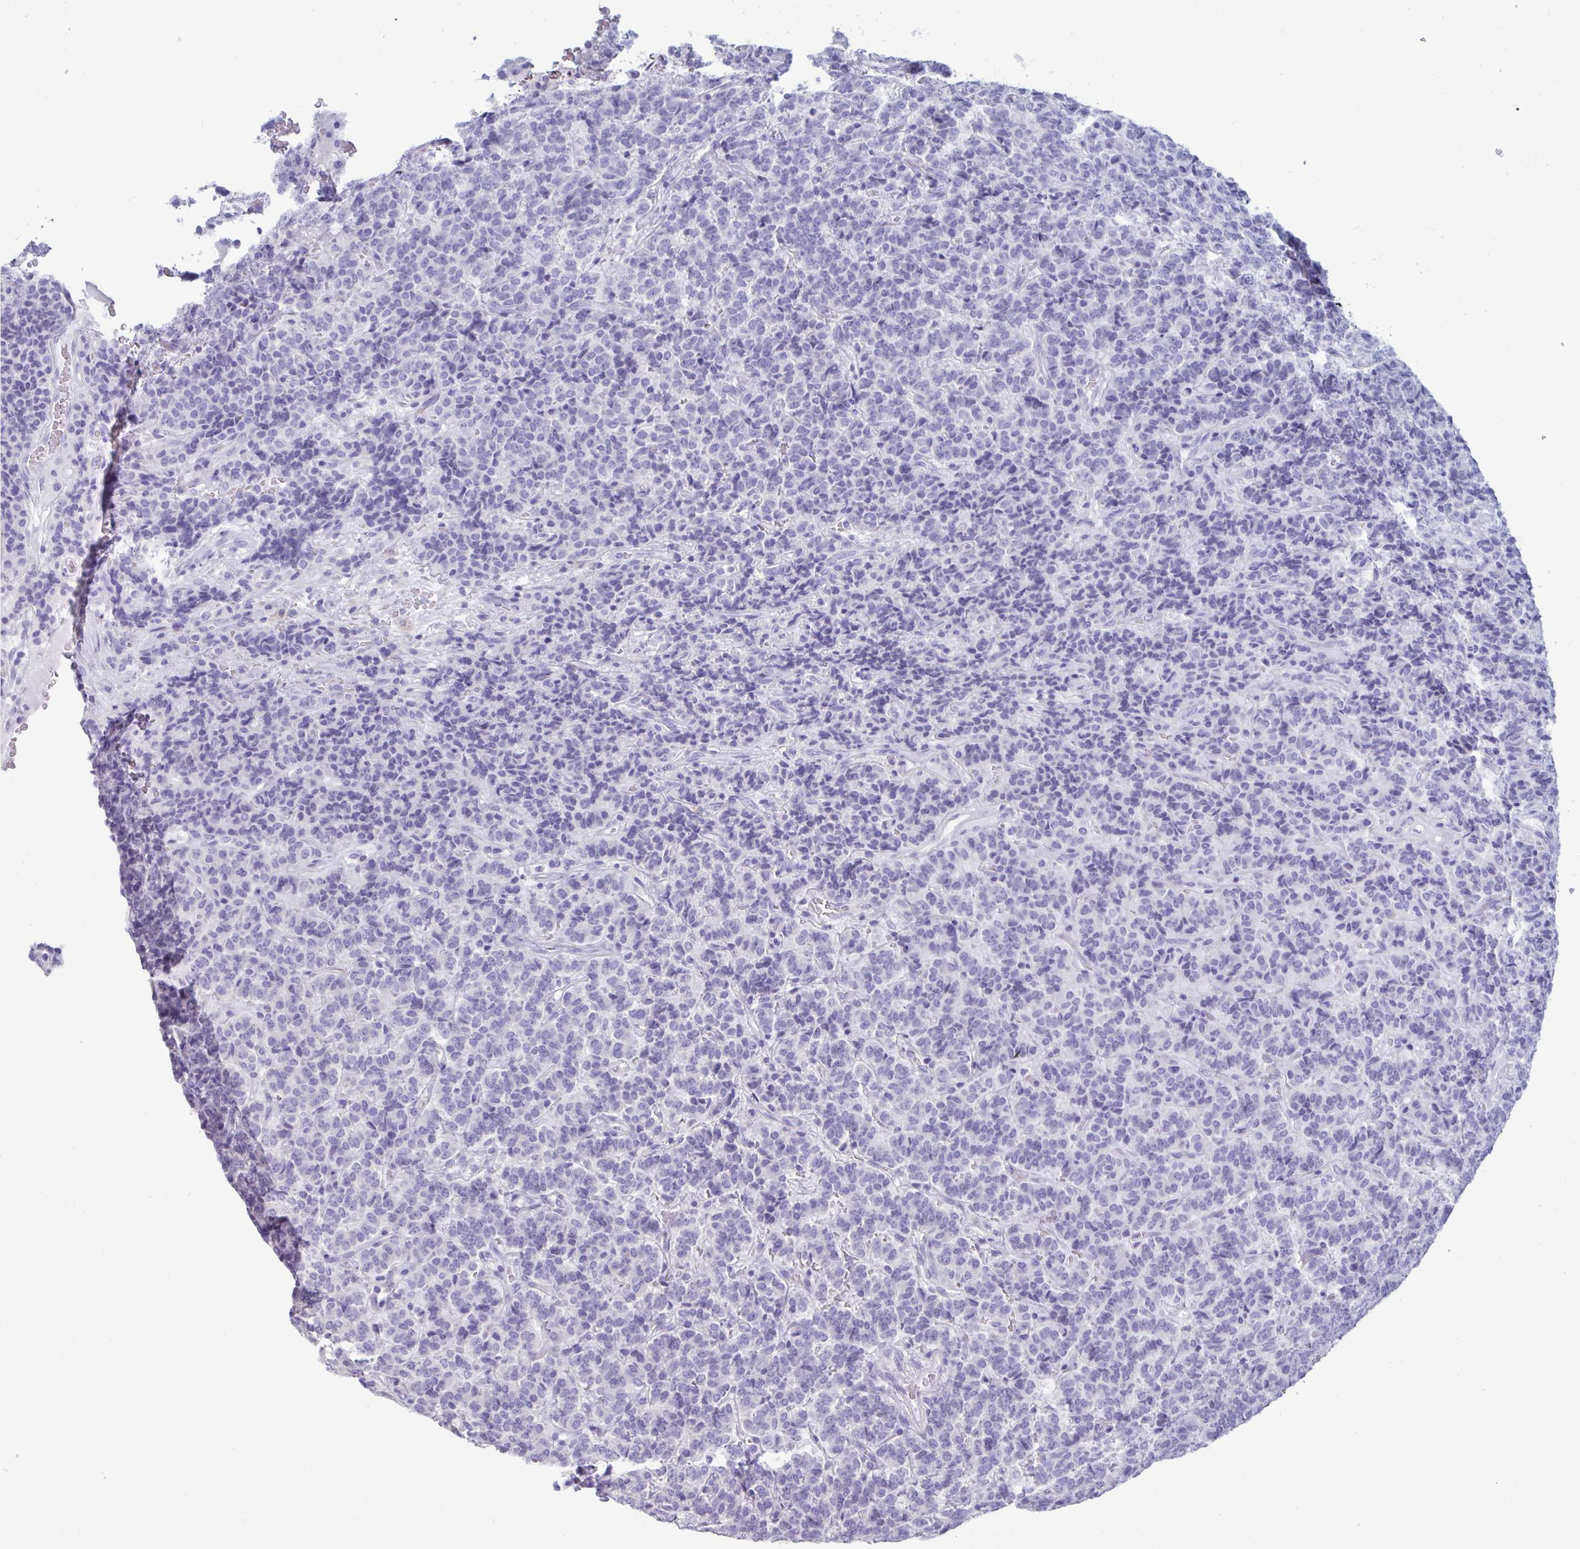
{"staining": {"intensity": "negative", "quantity": "none", "location": "none"}, "tissue": "carcinoid", "cell_type": "Tumor cells", "image_type": "cancer", "snomed": [{"axis": "morphology", "description": "Carcinoid, malignant, NOS"}, {"axis": "topography", "description": "Pancreas"}], "caption": "Malignant carcinoid stained for a protein using IHC shows no staining tumor cells.", "gene": "ANKRD60", "patient": {"sex": "male", "age": 36}}